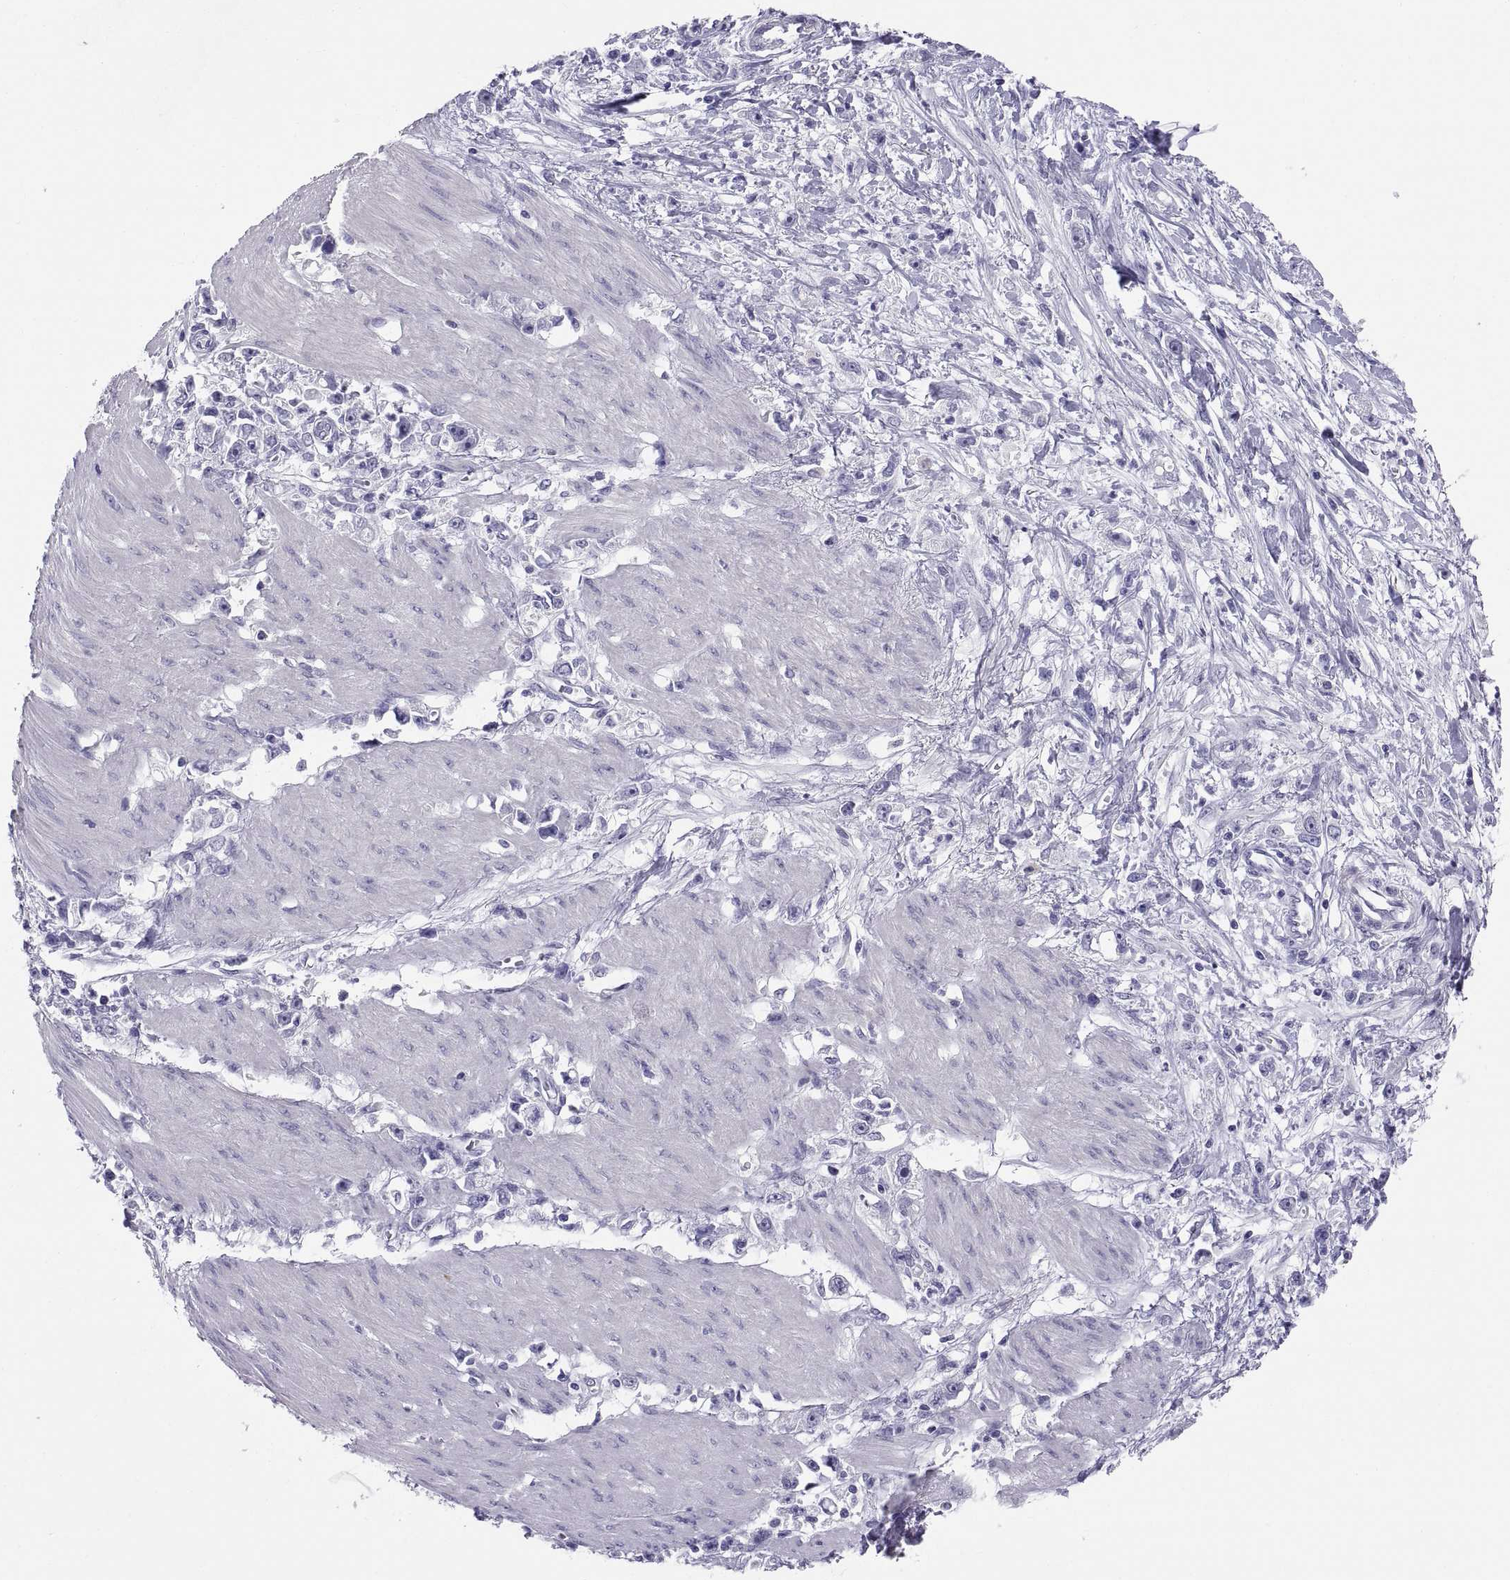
{"staining": {"intensity": "negative", "quantity": "none", "location": "none"}, "tissue": "stomach cancer", "cell_type": "Tumor cells", "image_type": "cancer", "snomed": [{"axis": "morphology", "description": "Adenocarcinoma, NOS"}, {"axis": "topography", "description": "Stomach"}], "caption": "Stomach adenocarcinoma stained for a protein using immunohistochemistry (IHC) reveals no positivity tumor cells.", "gene": "FAM170A", "patient": {"sex": "female", "age": 59}}